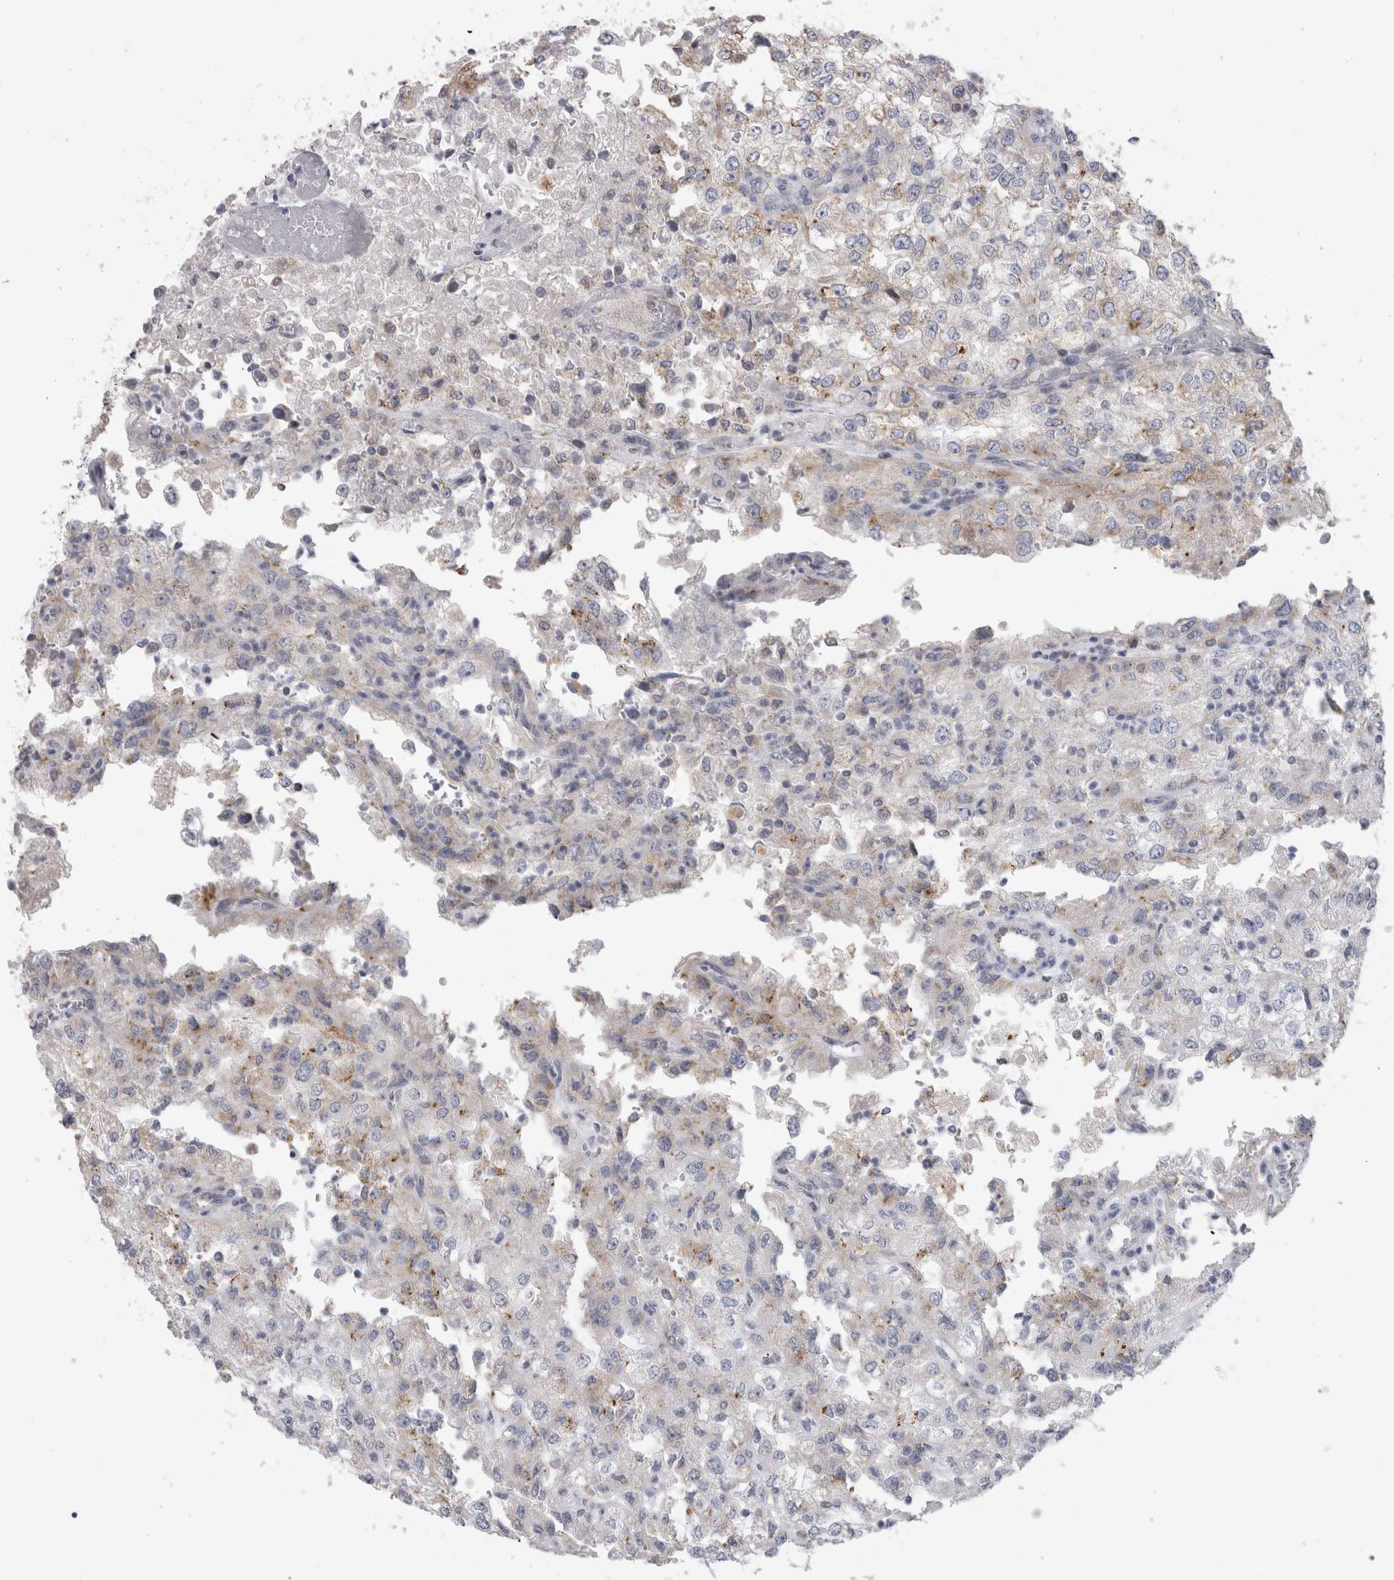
{"staining": {"intensity": "negative", "quantity": "none", "location": "none"}, "tissue": "renal cancer", "cell_type": "Tumor cells", "image_type": "cancer", "snomed": [{"axis": "morphology", "description": "Adenocarcinoma, NOS"}, {"axis": "topography", "description": "Kidney"}], "caption": "Tumor cells are negative for brown protein staining in renal cancer.", "gene": "DHRS4", "patient": {"sex": "female", "age": 54}}